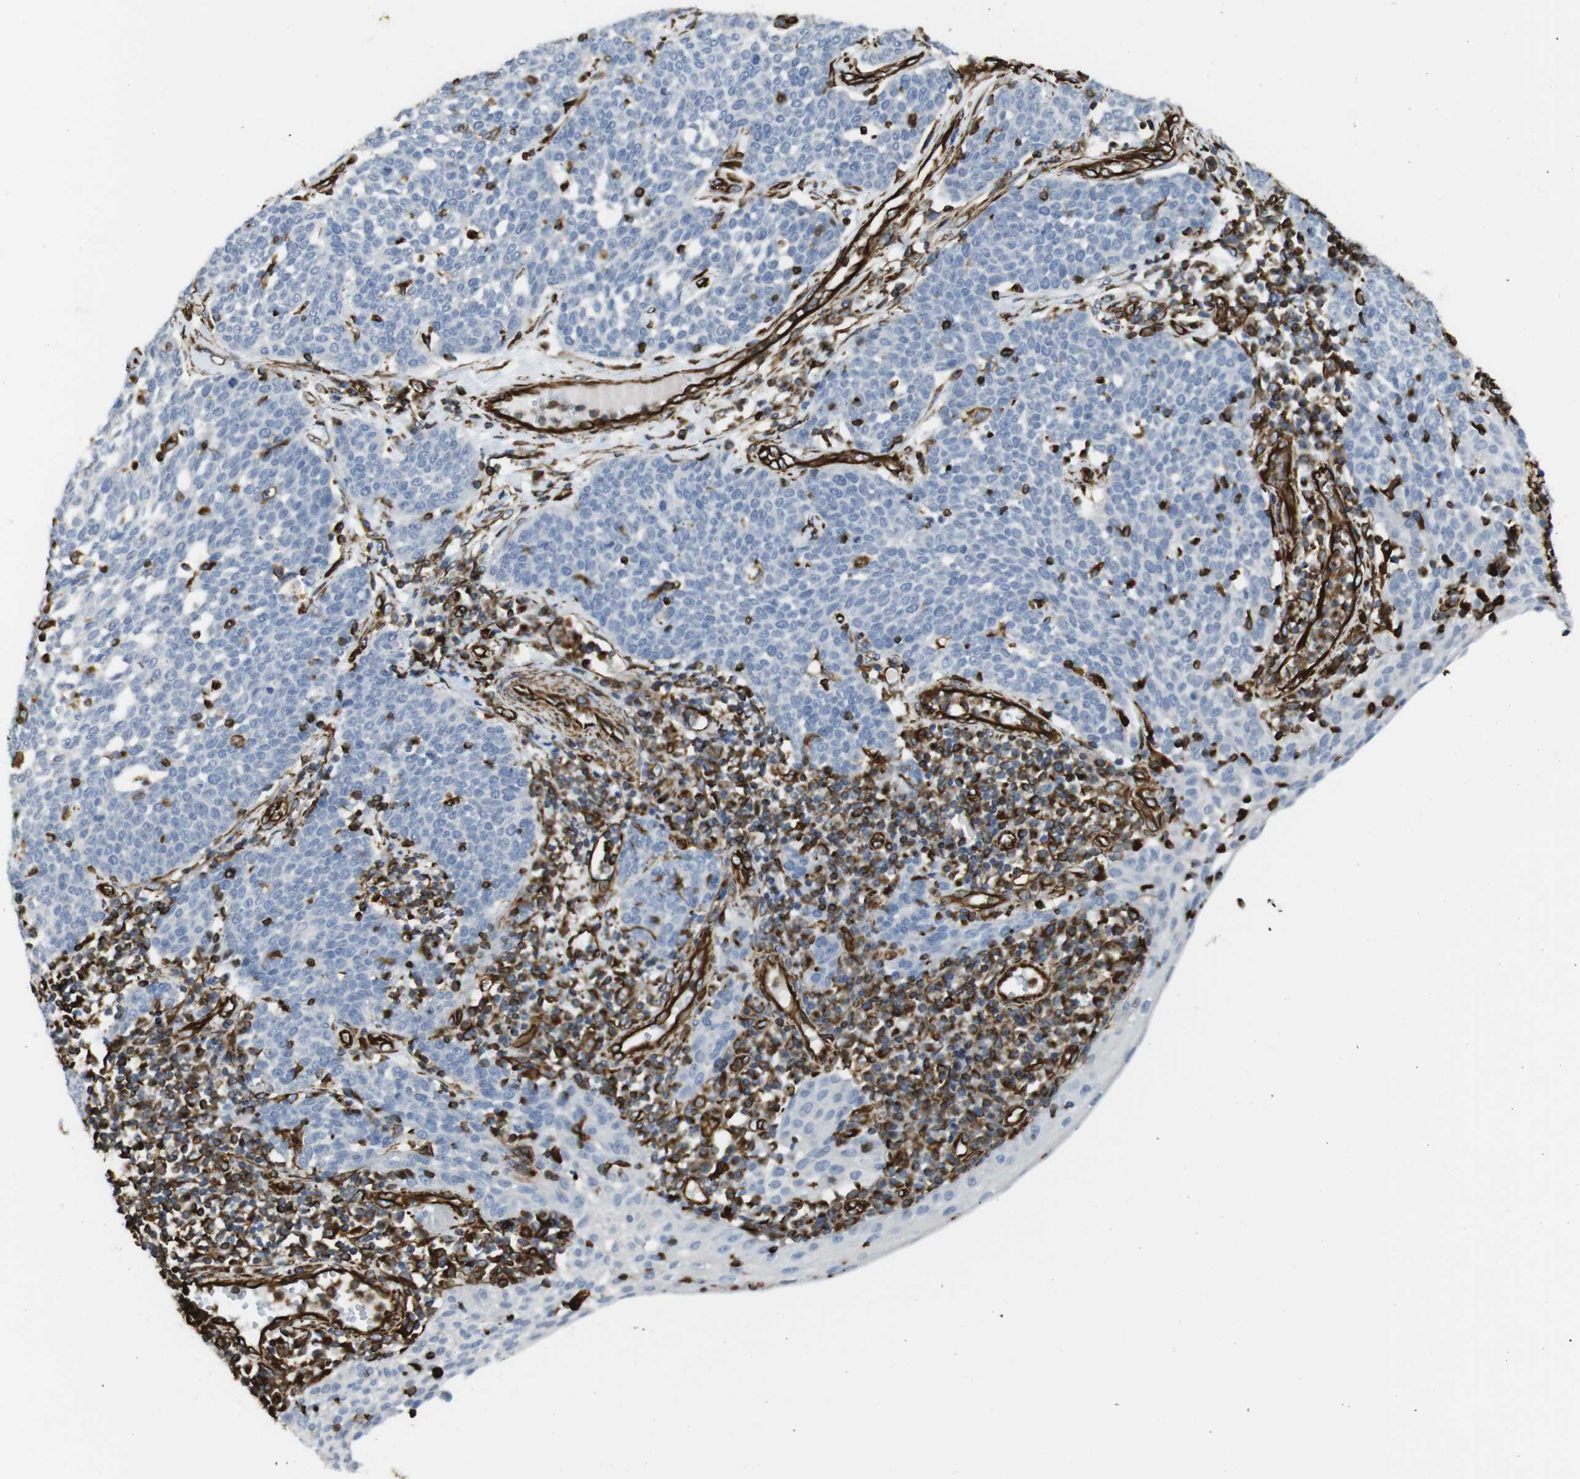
{"staining": {"intensity": "negative", "quantity": "none", "location": "none"}, "tissue": "cervical cancer", "cell_type": "Tumor cells", "image_type": "cancer", "snomed": [{"axis": "morphology", "description": "Squamous cell carcinoma, NOS"}, {"axis": "topography", "description": "Cervix"}], "caption": "Immunohistochemistry photomicrograph of neoplastic tissue: squamous cell carcinoma (cervical) stained with DAB exhibits no significant protein staining in tumor cells.", "gene": "RALGPS1", "patient": {"sex": "female", "age": 34}}